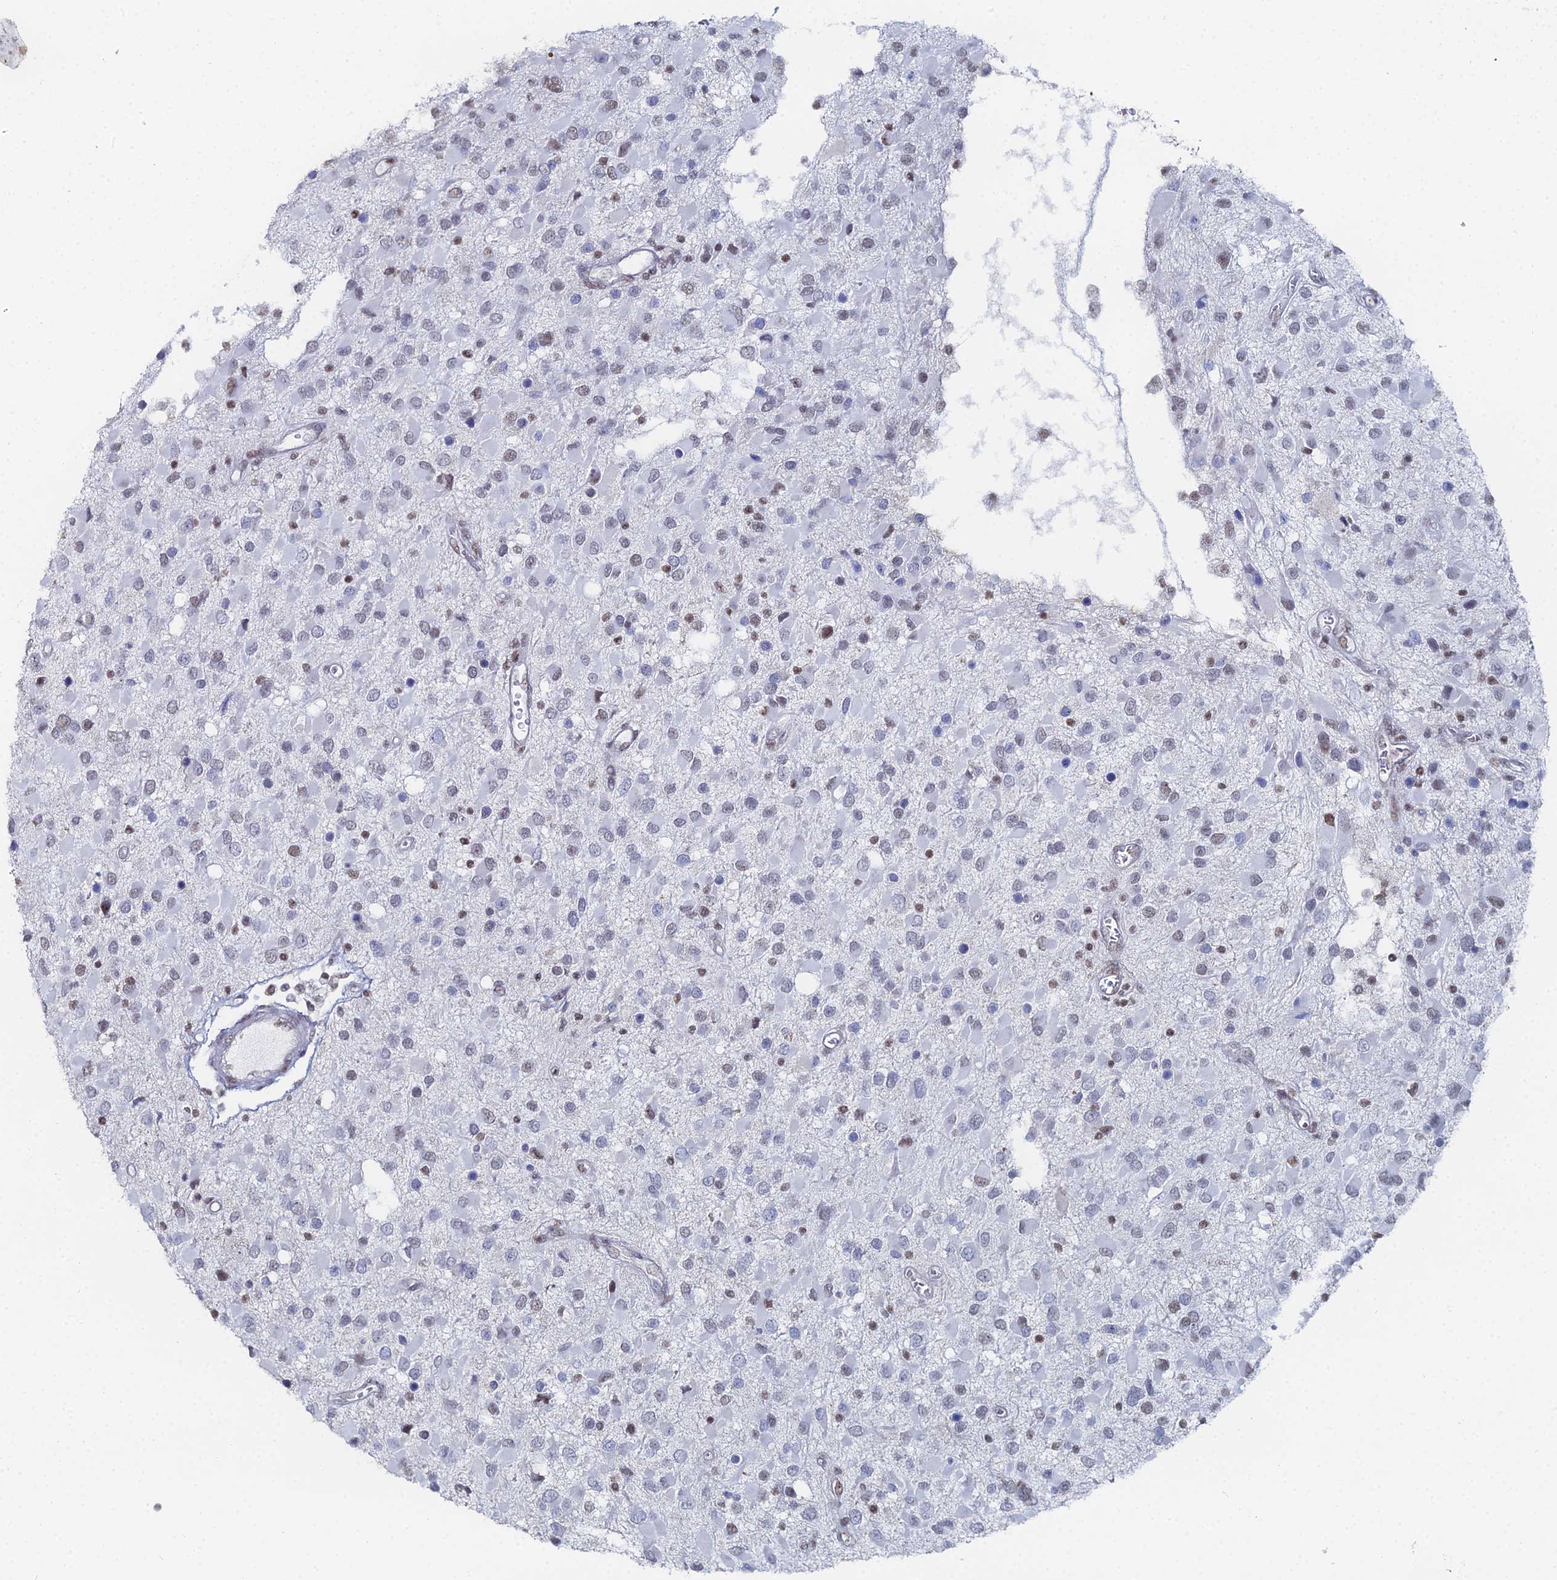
{"staining": {"intensity": "weak", "quantity": "<25%", "location": "nuclear"}, "tissue": "glioma", "cell_type": "Tumor cells", "image_type": "cancer", "snomed": [{"axis": "morphology", "description": "Glioma, malignant, High grade"}, {"axis": "topography", "description": "Brain"}], "caption": "A micrograph of malignant high-grade glioma stained for a protein reveals no brown staining in tumor cells.", "gene": "GSC2", "patient": {"sex": "male", "age": 53}}